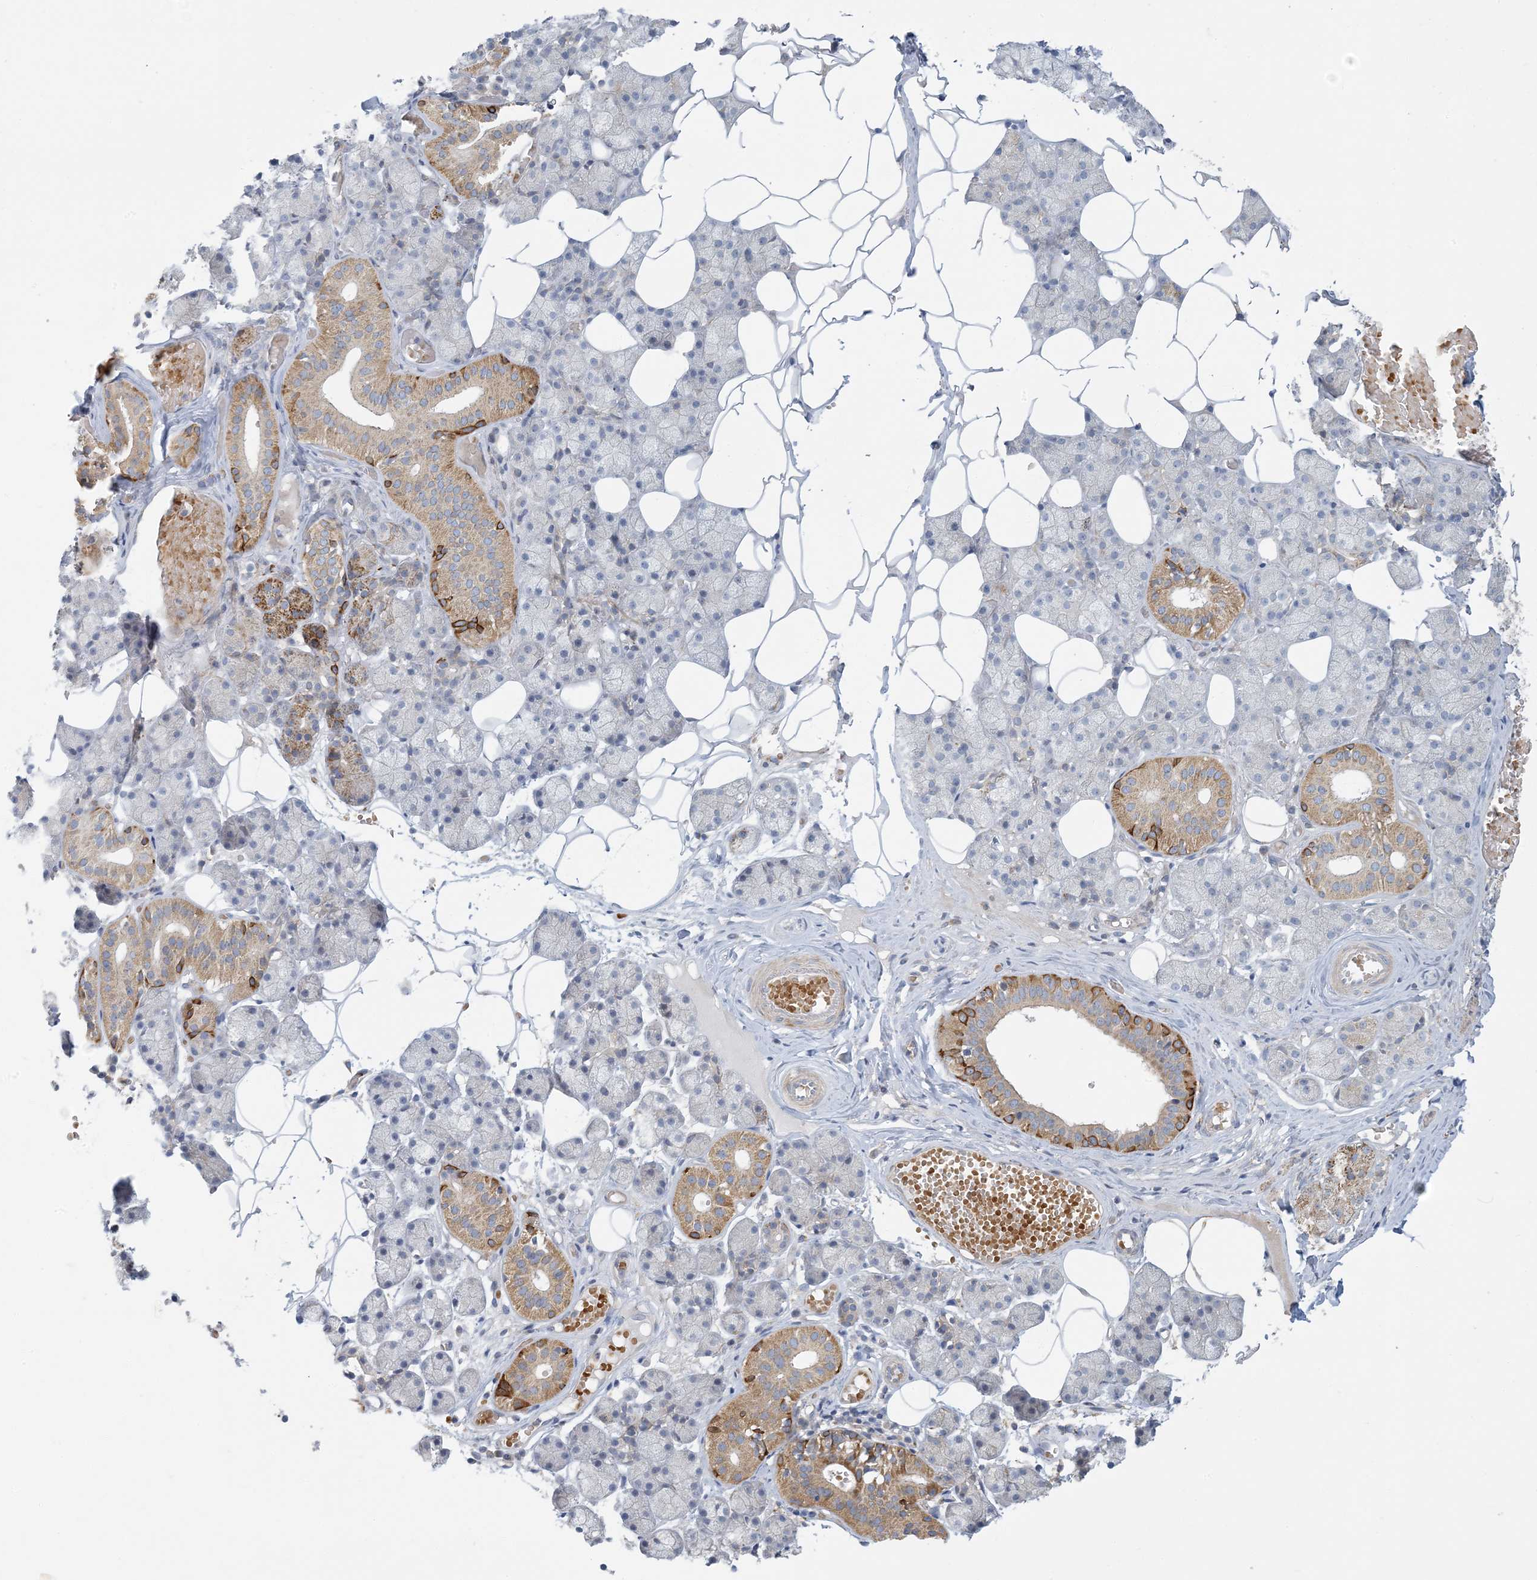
{"staining": {"intensity": "moderate", "quantity": "25%-75%", "location": "cytoplasmic/membranous"}, "tissue": "salivary gland", "cell_type": "Glandular cells", "image_type": "normal", "snomed": [{"axis": "morphology", "description": "Normal tissue, NOS"}, {"axis": "topography", "description": "Salivary gland"}], "caption": "Protein analysis of normal salivary gland displays moderate cytoplasmic/membranous expression in about 25%-75% of glandular cells.", "gene": "LTN1", "patient": {"sex": "female", "age": 33}}